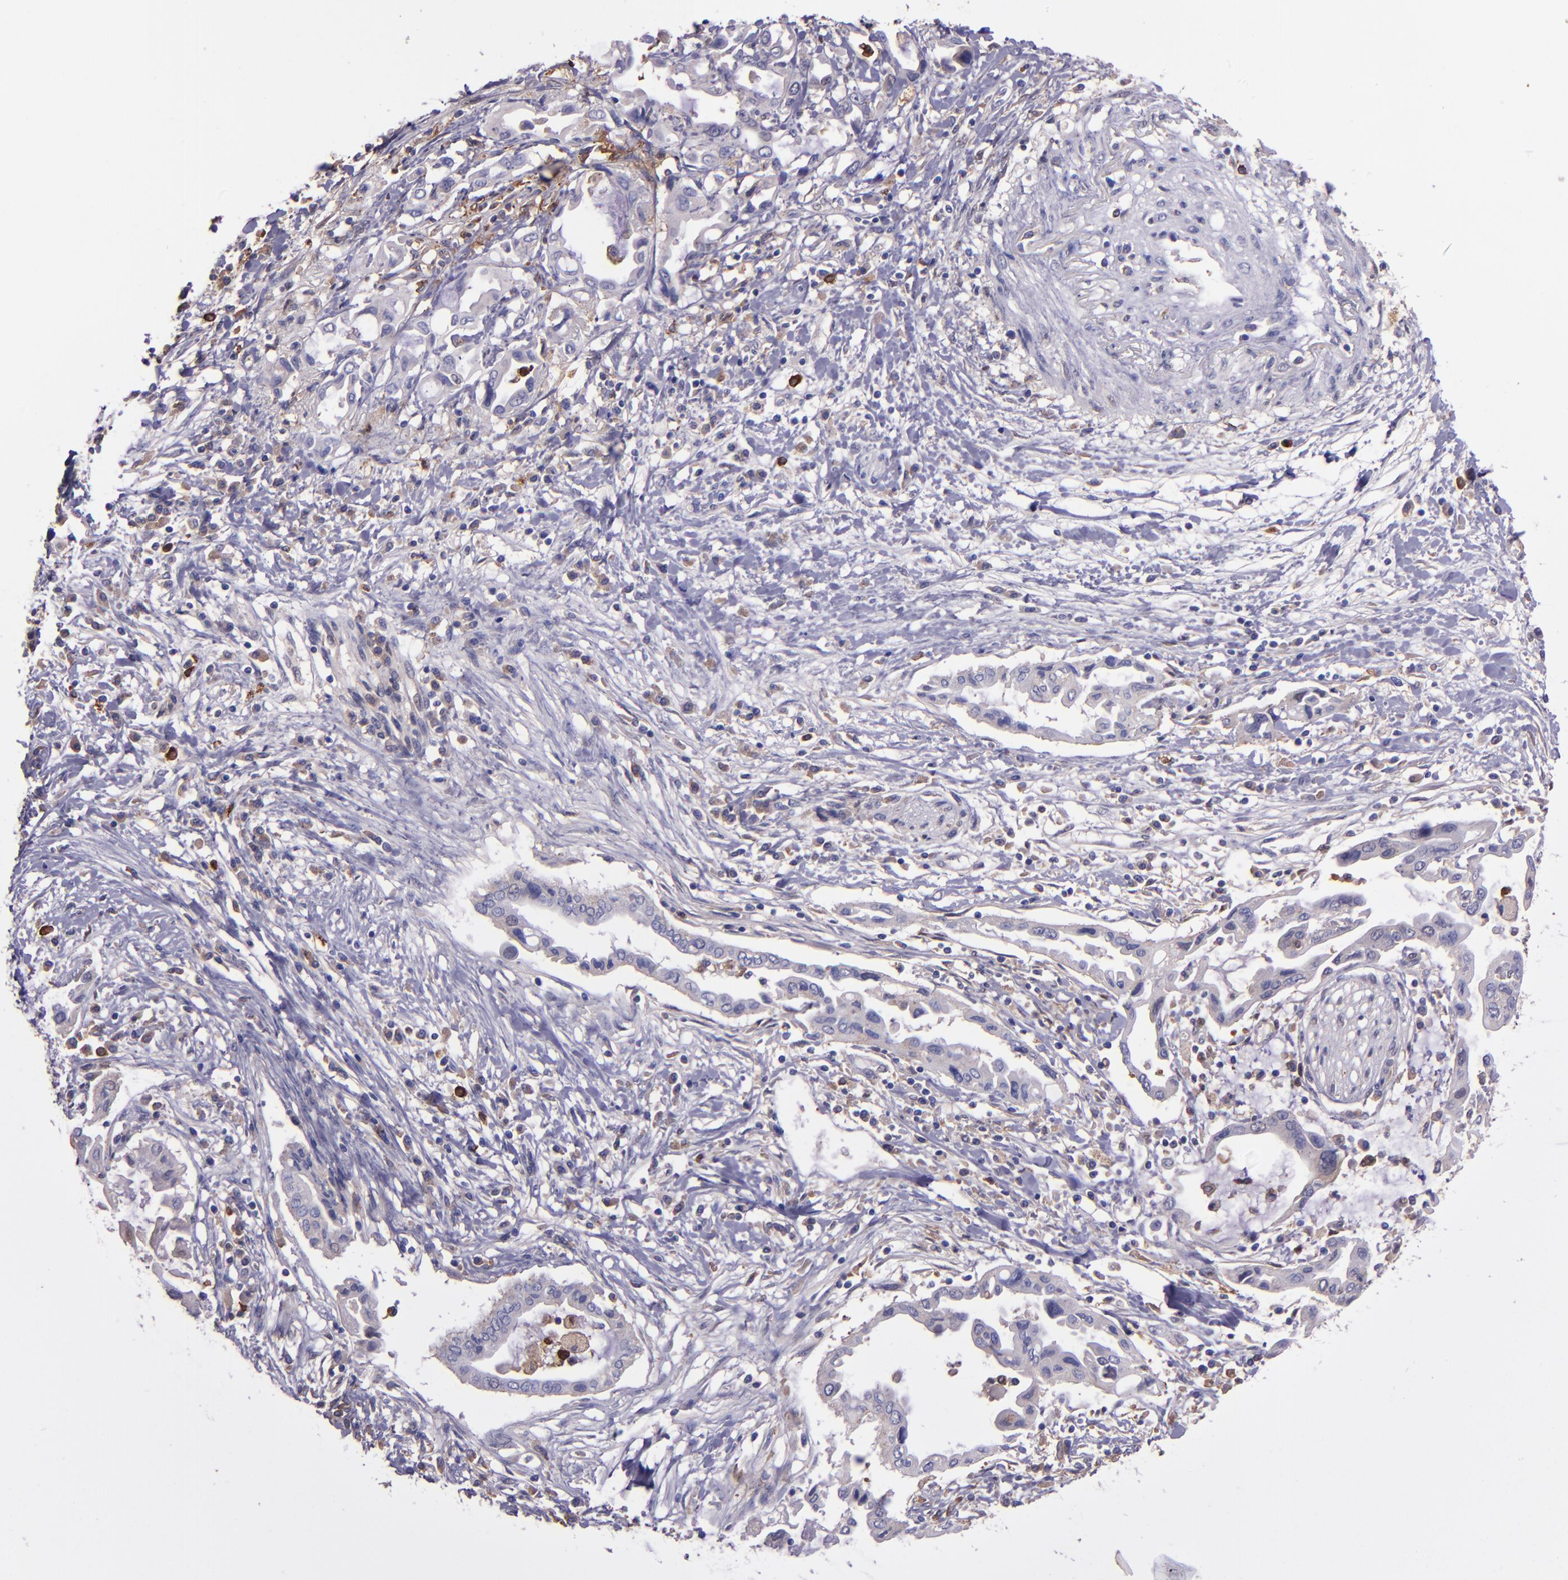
{"staining": {"intensity": "weak", "quantity": "25%-75%", "location": "cytoplasmic/membranous"}, "tissue": "pancreatic cancer", "cell_type": "Tumor cells", "image_type": "cancer", "snomed": [{"axis": "morphology", "description": "Adenocarcinoma, NOS"}, {"axis": "topography", "description": "Pancreas"}], "caption": "A brown stain labels weak cytoplasmic/membranous positivity of a protein in pancreatic cancer (adenocarcinoma) tumor cells.", "gene": "WASHC1", "patient": {"sex": "female", "age": 57}}